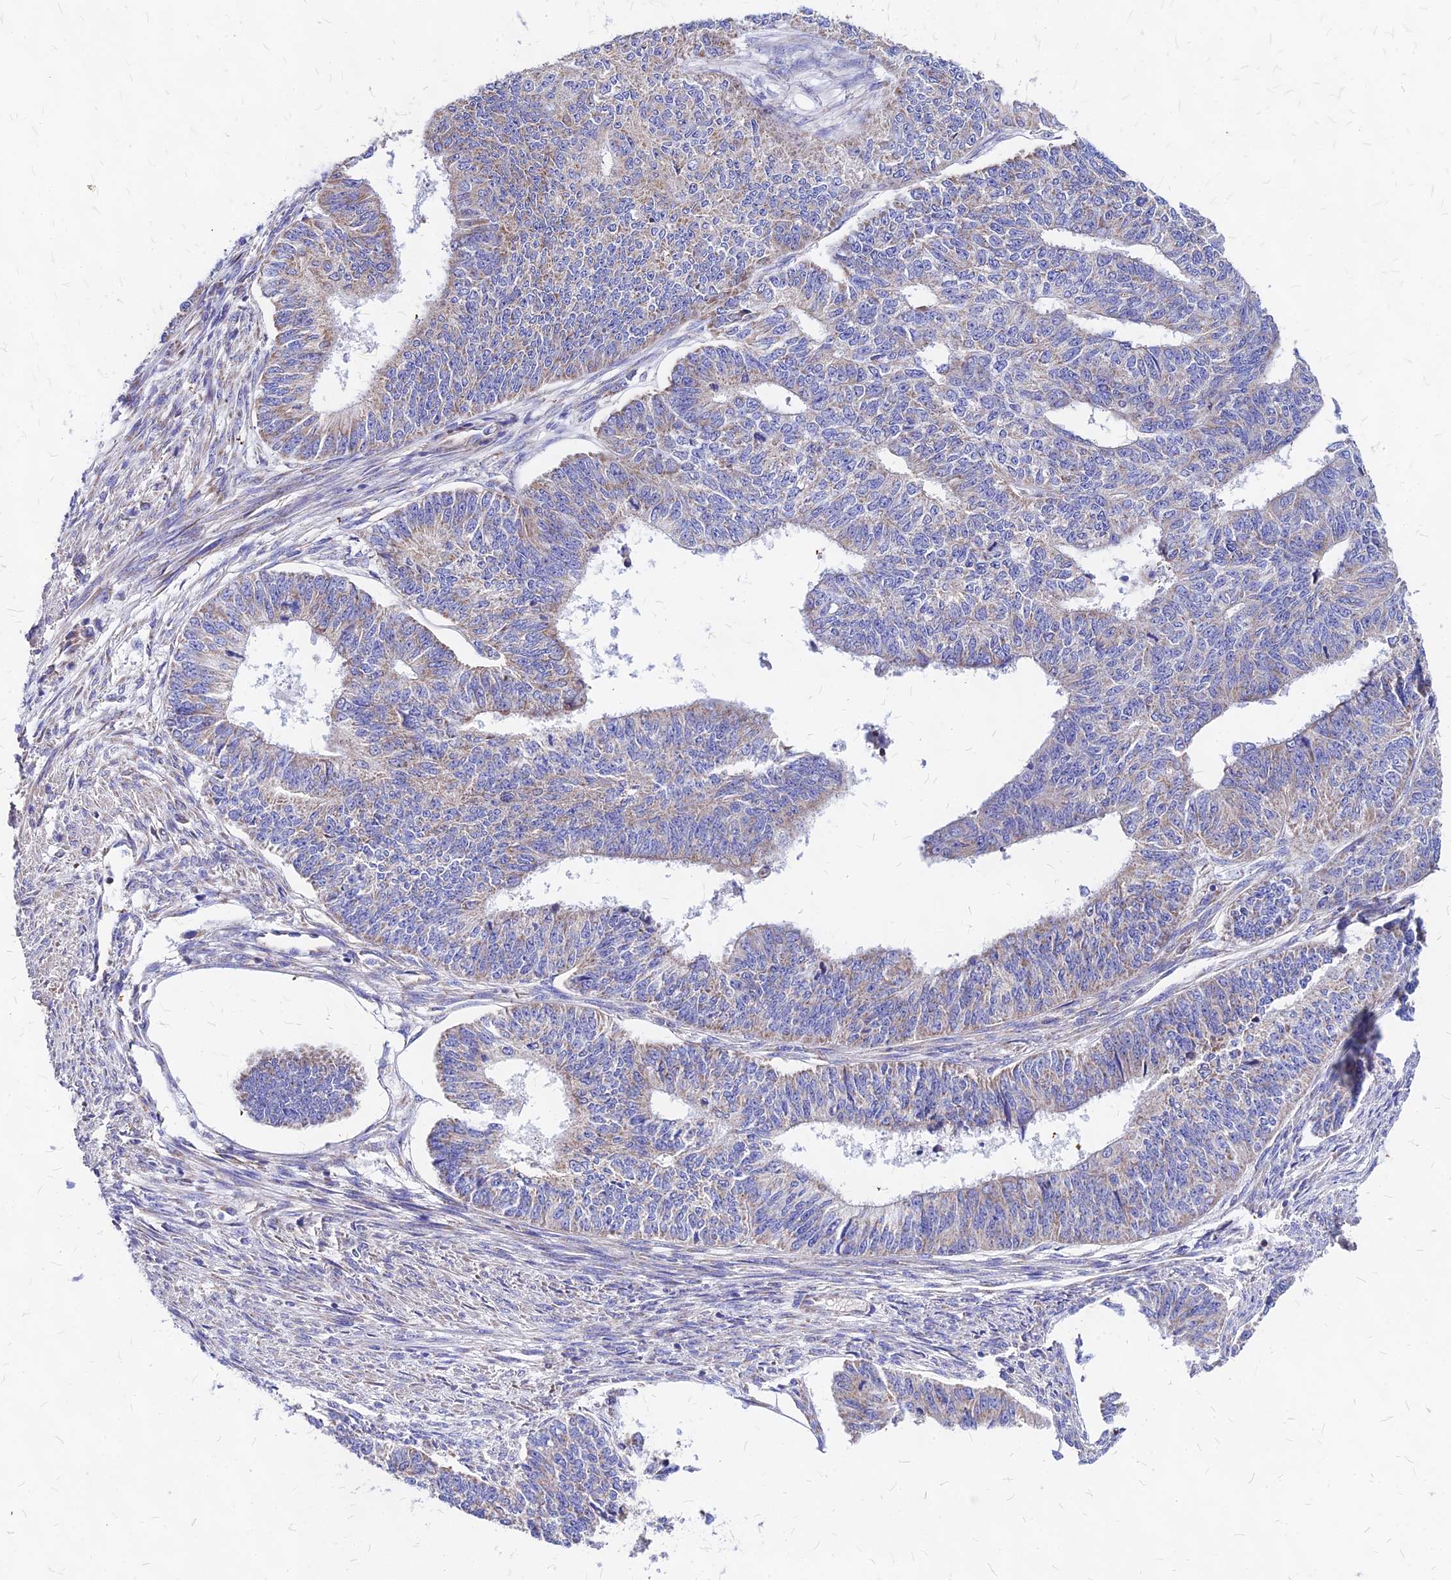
{"staining": {"intensity": "weak", "quantity": "25%-75%", "location": "cytoplasmic/membranous"}, "tissue": "endometrial cancer", "cell_type": "Tumor cells", "image_type": "cancer", "snomed": [{"axis": "morphology", "description": "Adenocarcinoma, NOS"}, {"axis": "topography", "description": "Endometrium"}], "caption": "This is a photomicrograph of immunohistochemistry staining of adenocarcinoma (endometrial), which shows weak expression in the cytoplasmic/membranous of tumor cells.", "gene": "MRPL3", "patient": {"sex": "female", "age": 32}}